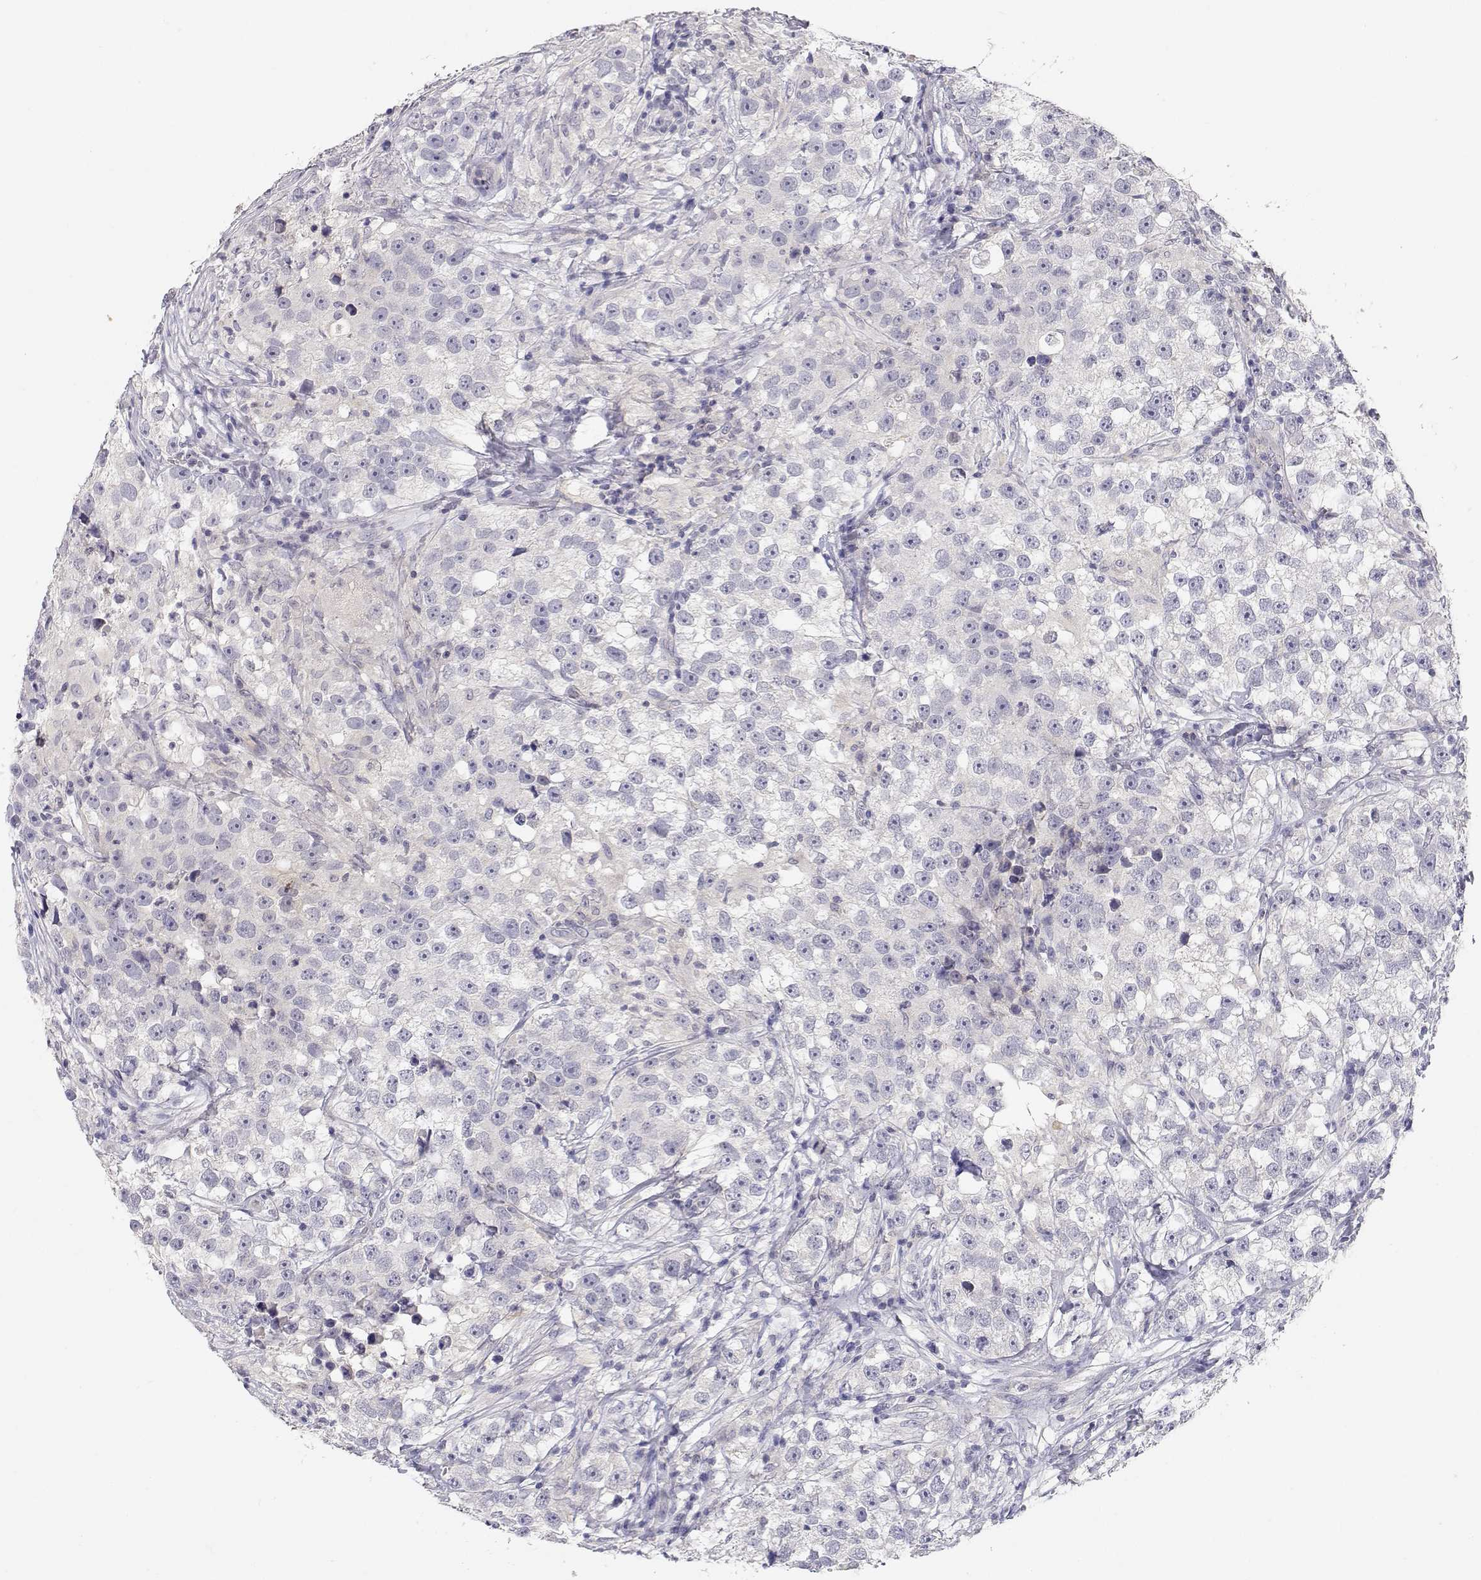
{"staining": {"intensity": "negative", "quantity": "none", "location": "none"}, "tissue": "testis cancer", "cell_type": "Tumor cells", "image_type": "cancer", "snomed": [{"axis": "morphology", "description": "Seminoma, NOS"}, {"axis": "topography", "description": "Testis"}], "caption": "Testis cancer (seminoma) stained for a protein using immunohistochemistry displays no staining tumor cells.", "gene": "ADA", "patient": {"sex": "male", "age": 46}}